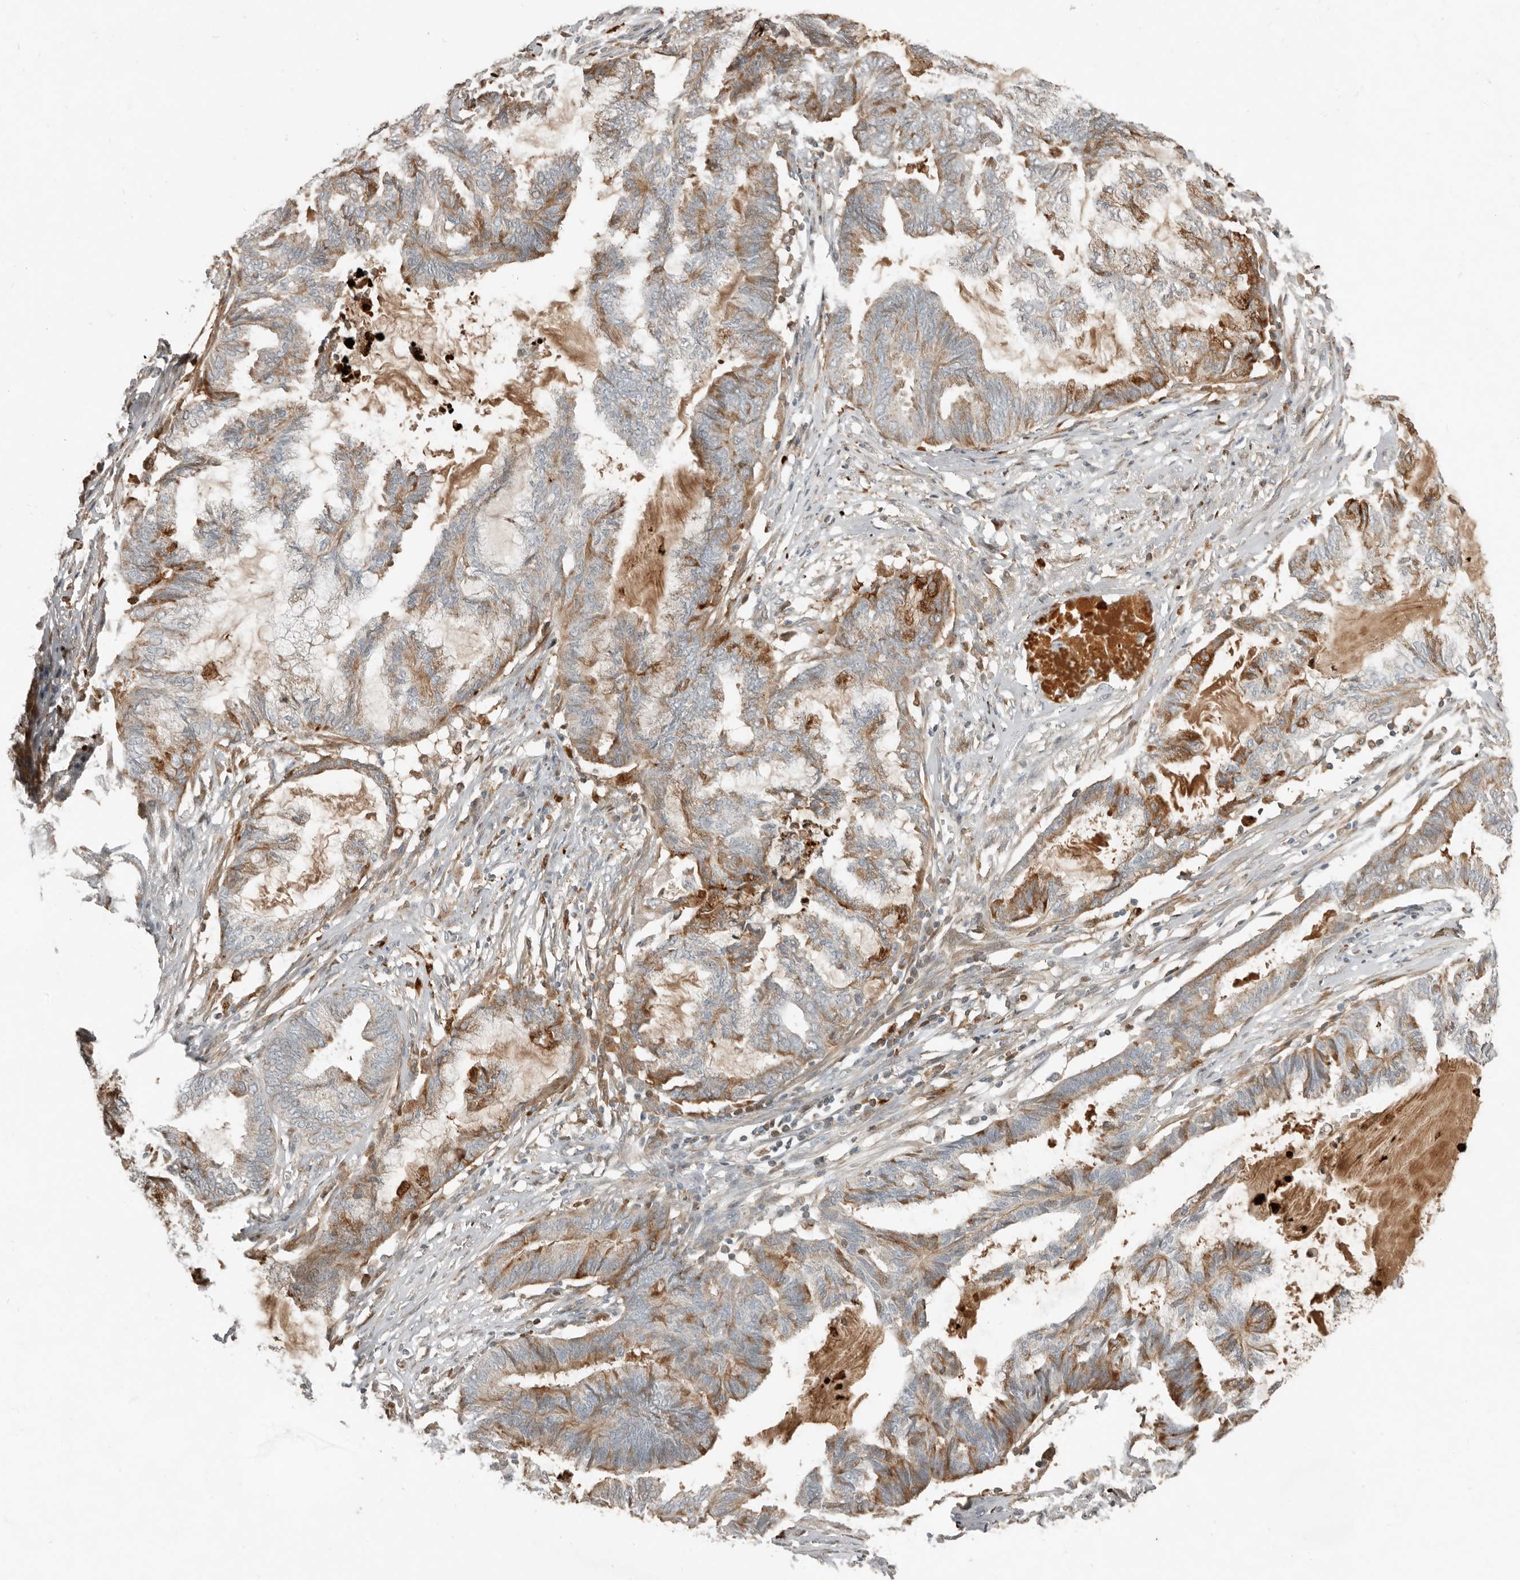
{"staining": {"intensity": "moderate", "quantity": "25%-75%", "location": "cytoplasmic/membranous"}, "tissue": "endometrial cancer", "cell_type": "Tumor cells", "image_type": "cancer", "snomed": [{"axis": "morphology", "description": "Adenocarcinoma, NOS"}, {"axis": "topography", "description": "Endometrium"}], "caption": "Immunohistochemistry (DAB) staining of endometrial cancer displays moderate cytoplasmic/membranous protein staining in approximately 25%-75% of tumor cells.", "gene": "KLHL38", "patient": {"sex": "female", "age": 86}}